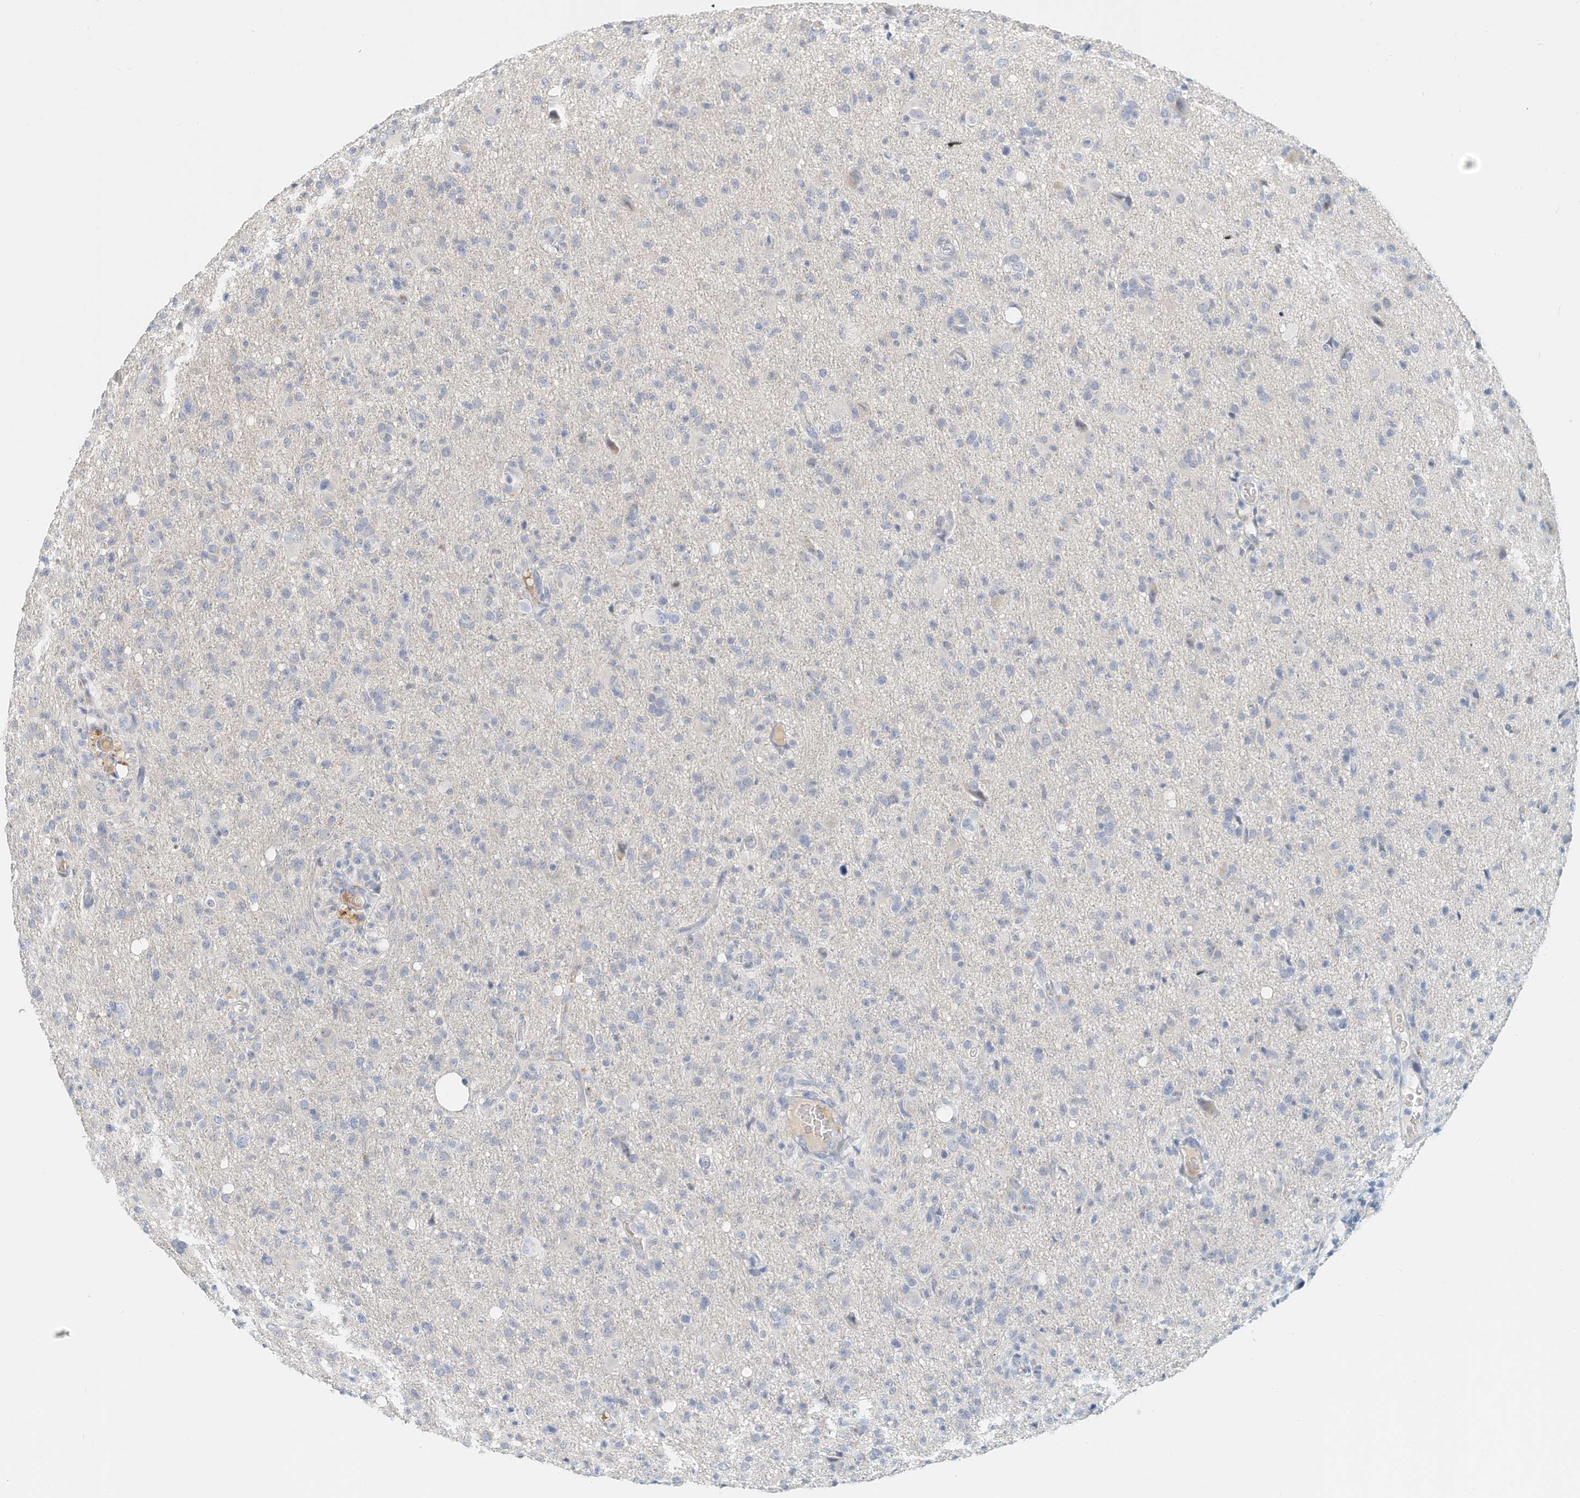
{"staining": {"intensity": "negative", "quantity": "none", "location": "none"}, "tissue": "glioma", "cell_type": "Tumor cells", "image_type": "cancer", "snomed": [{"axis": "morphology", "description": "Glioma, malignant, High grade"}, {"axis": "topography", "description": "Brain"}], "caption": "Image shows no protein expression in tumor cells of glioma tissue.", "gene": "ARHGAP28", "patient": {"sex": "female", "age": 57}}